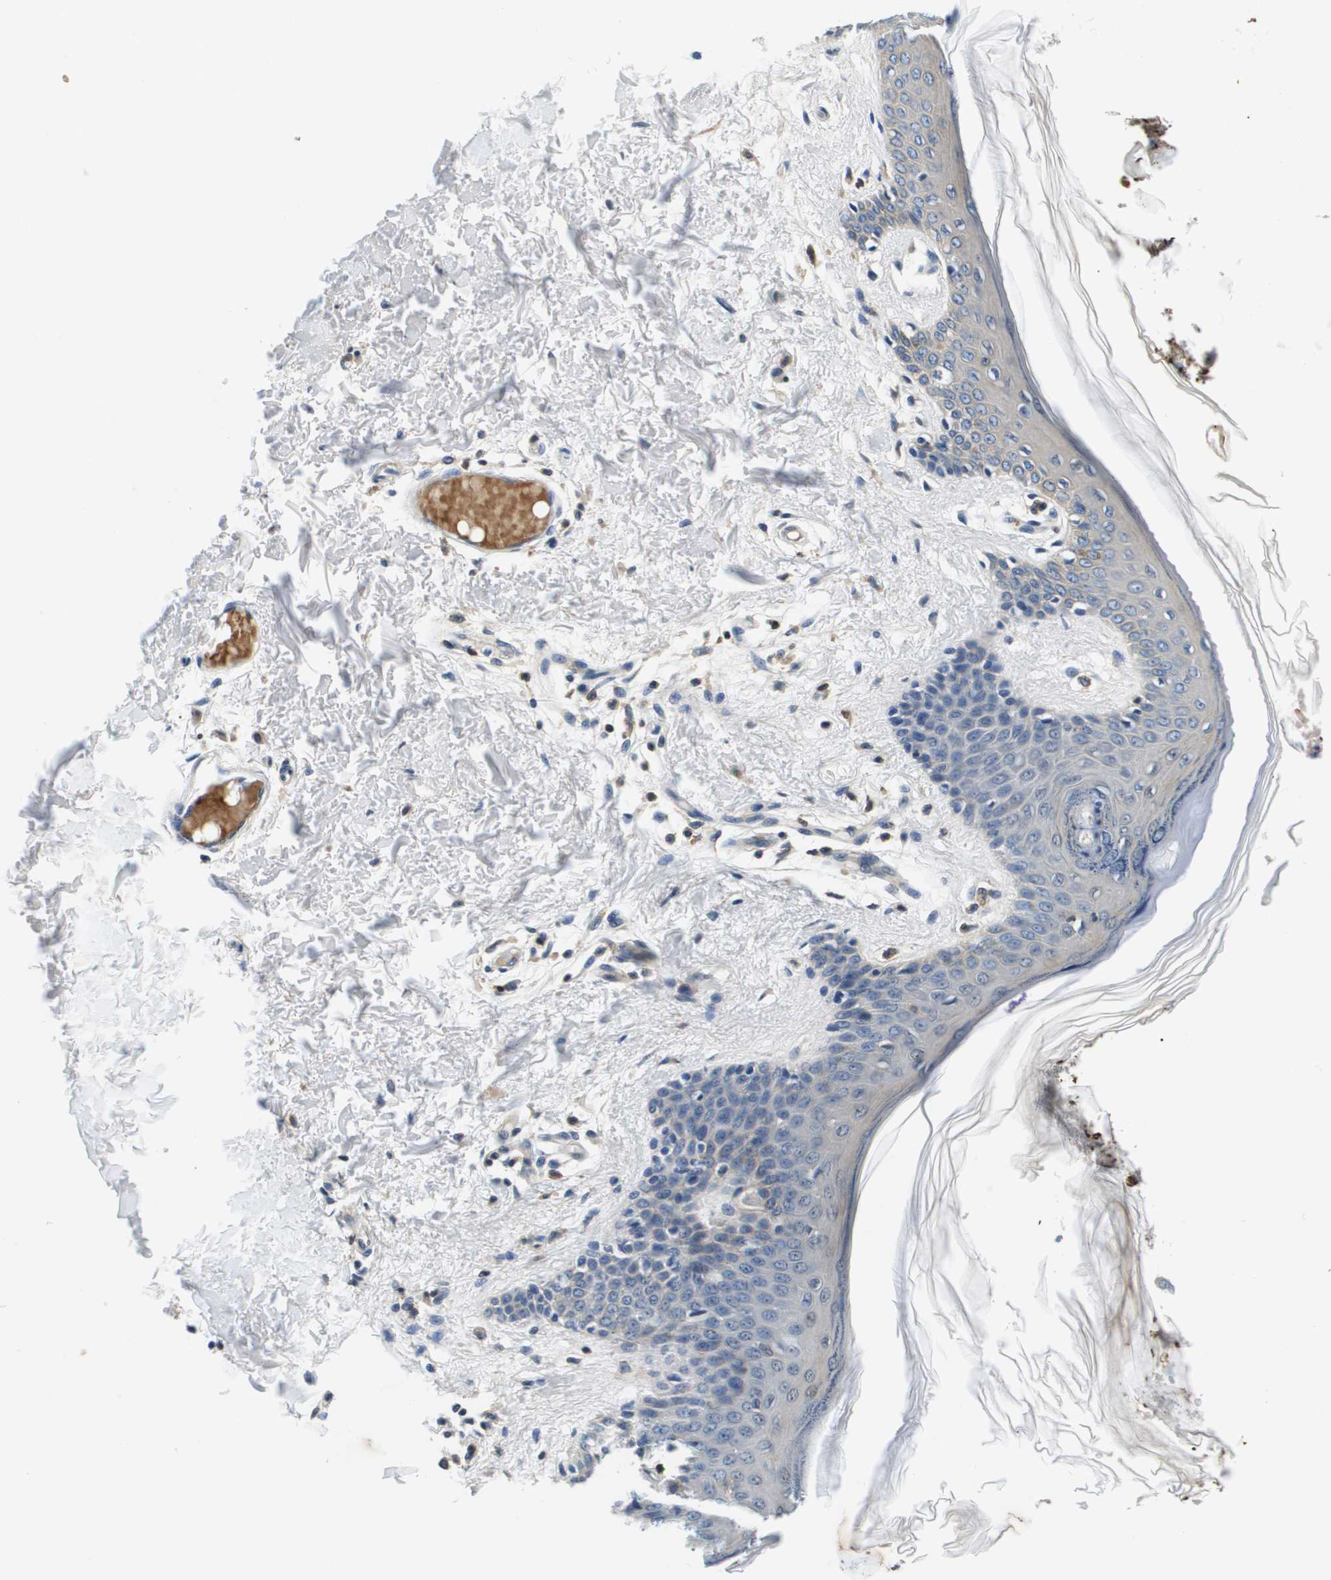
{"staining": {"intensity": "negative", "quantity": "none", "location": "none"}, "tissue": "skin", "cell_type": "Fibroblasts", "image_type": "normal", "snomed": [{"axis": "morphology", "description": "Normal tissue, NOS"}, {"axis": "topography", "description": "Skin"}], "caption": "Immunohistochemical staining of benign skin reveals no significant staining in fibroblasts.", "gene": "KCNQ5", "patient": {"sex": "male", "age": 53}}